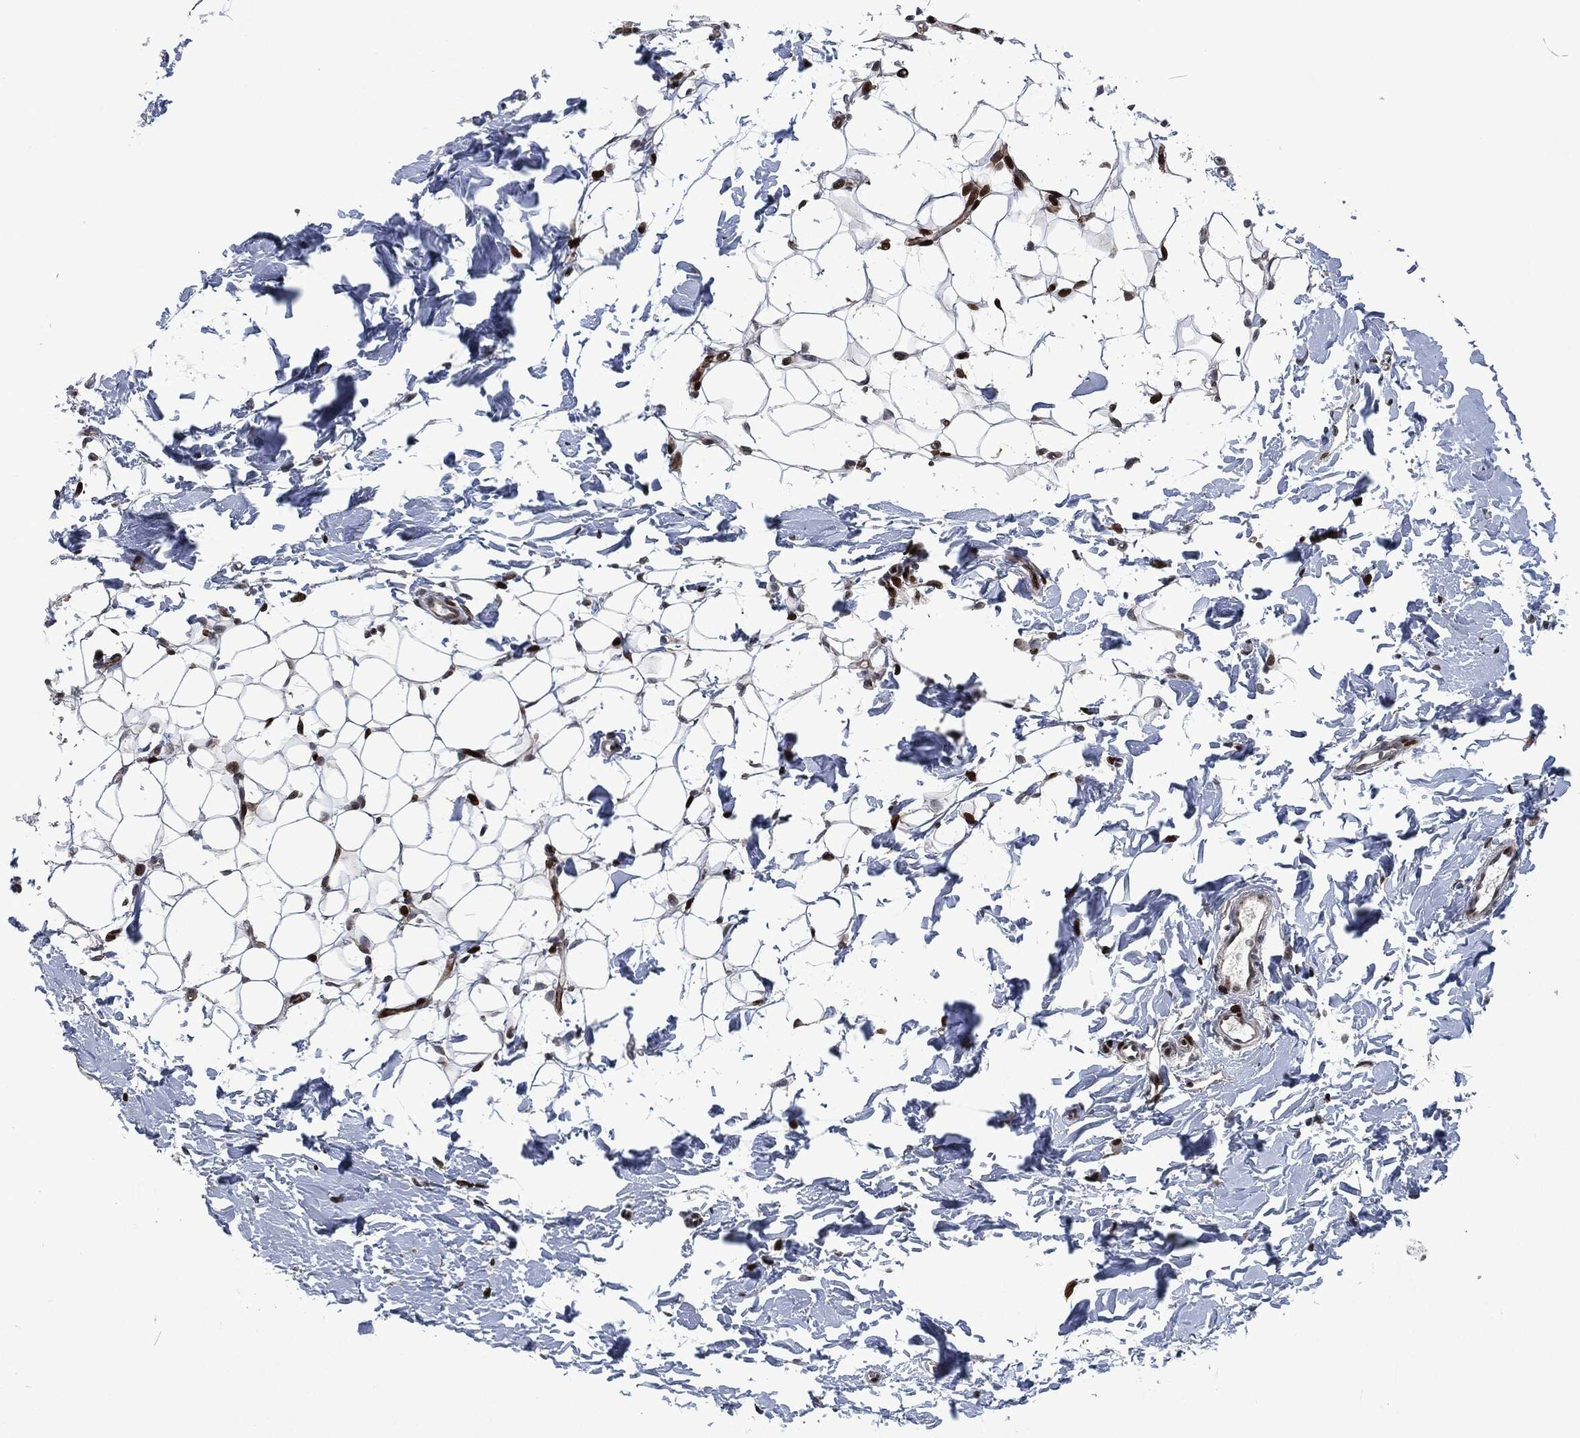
{"staining": {"intensity": "strong", "quantity": "<25%", "location": "nuclear"}, "tissue": "breast", "cell_type": "Adipocytes", "image_type": "normal", "snomed": [{"axis": "morphology", "description": "Normal tissue, NOS"}, {"axis": "topography", "description": "Breast"}], "caption": "This histopathology image displays unremarkable breast stained with immunohistochemistry (IHC) to label a protein in brown. The nuclear of adipocytes show strong positivity for the protein. Nuclei are counter-stained blue.", "gene": "EGFR", "patient": {"sex": "female", "age": 37}}